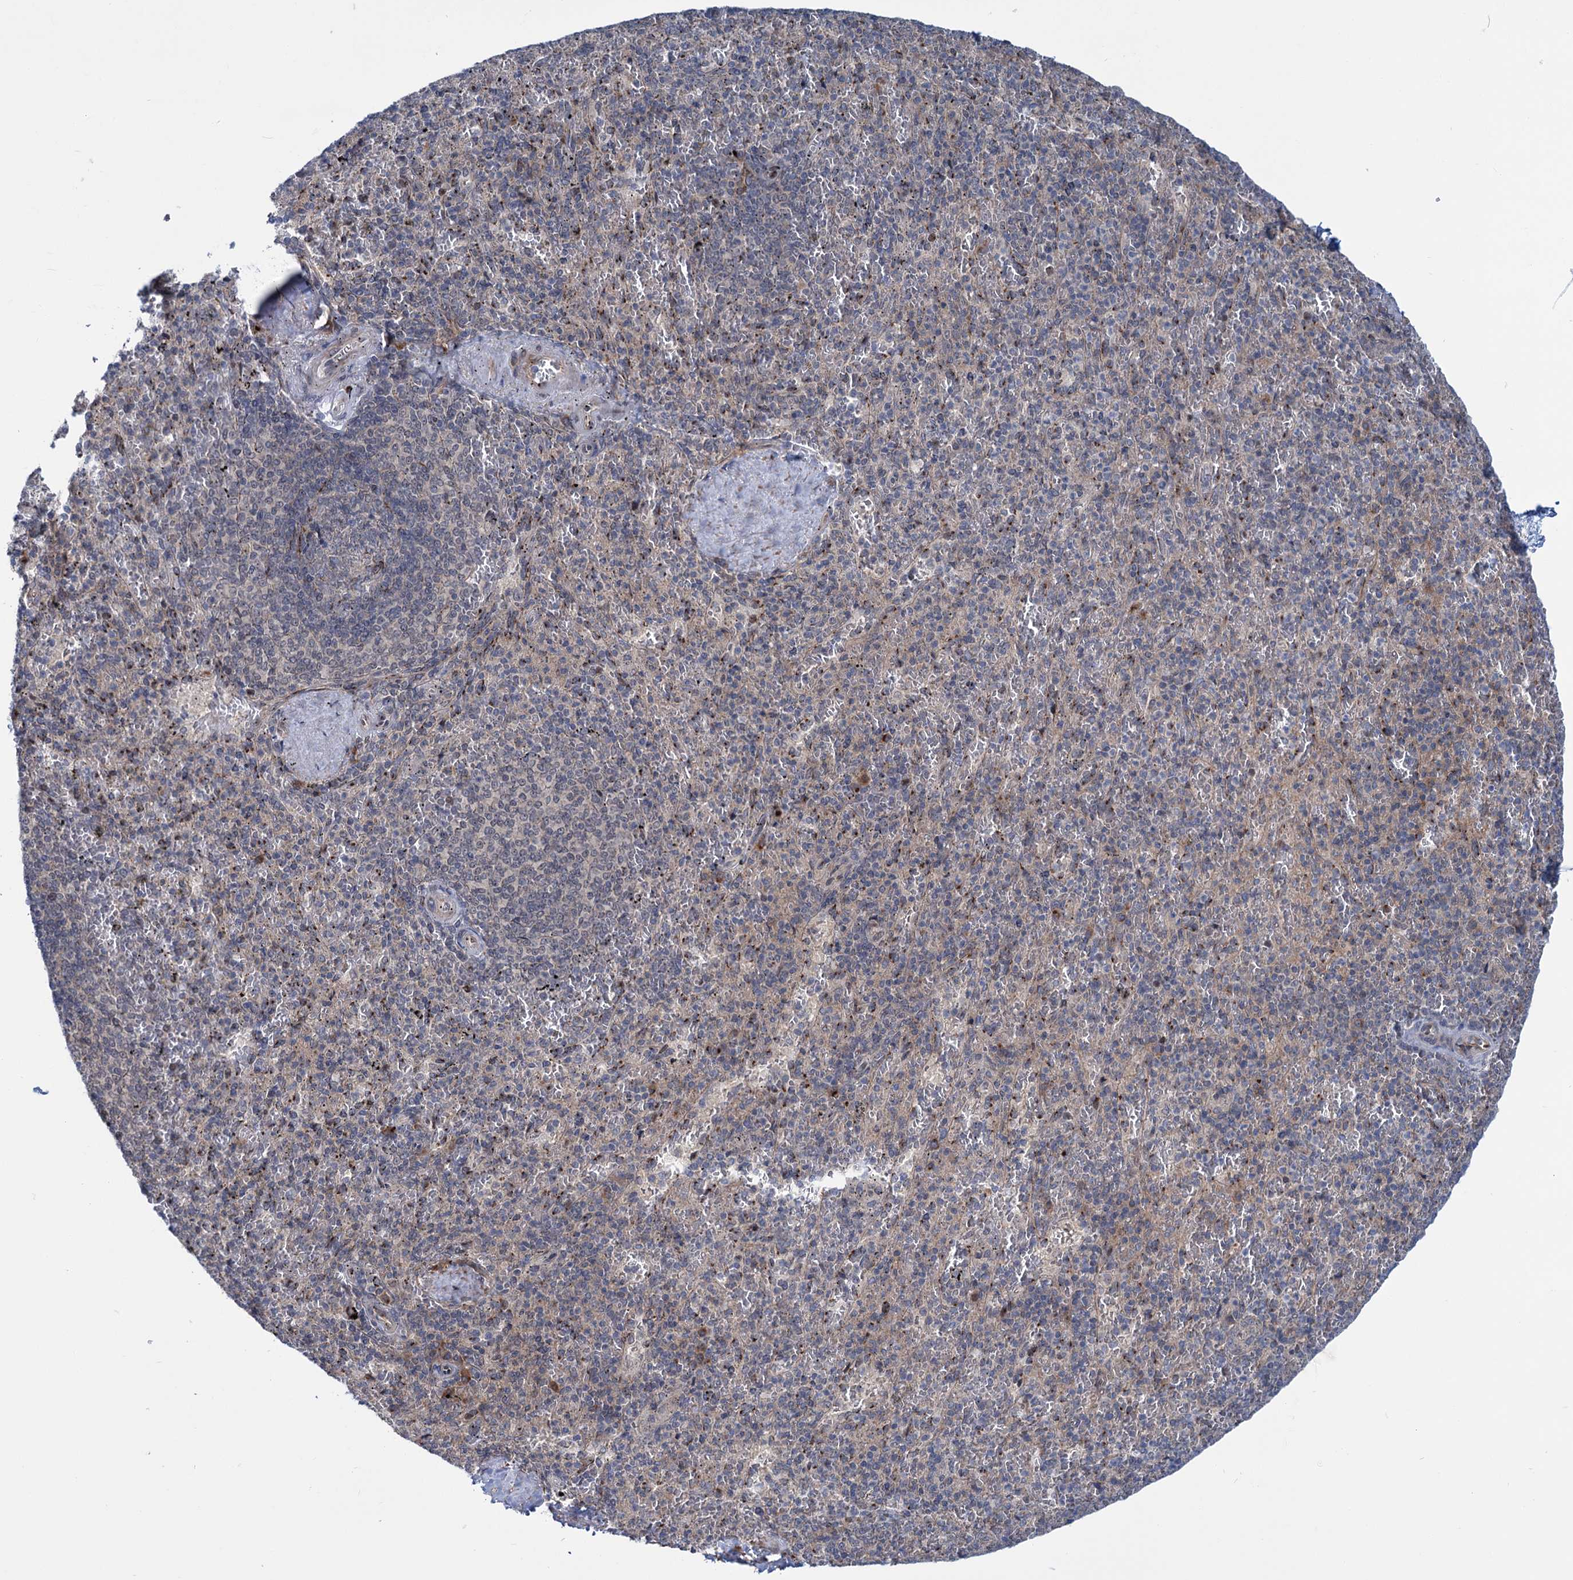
{"staining": {"intensity": "negative", "quantity": "none", "location": "none"}, "tissue": "spleen", "cell_type": "Cells in red pulp", "image_type": "normal", "snomed": [{"axis": "morphology", "description": "Normal tissue, NOS"}, {"axis": "topography", "description": "Spleen"}], "caption": "IHC micrograph of benign spleen: human spleen stained with DAB (3,3'-diaminobenzidine) displays no significant protein positivity in cells in red pulp. (Stains: DAB immunohistochemistry (IHC) with hematoxylin counter stain, Microscopy: brightfield microscopy at high magnification).", "gene": "ELP4", "patient": {"sex": "male", "age": 82}}